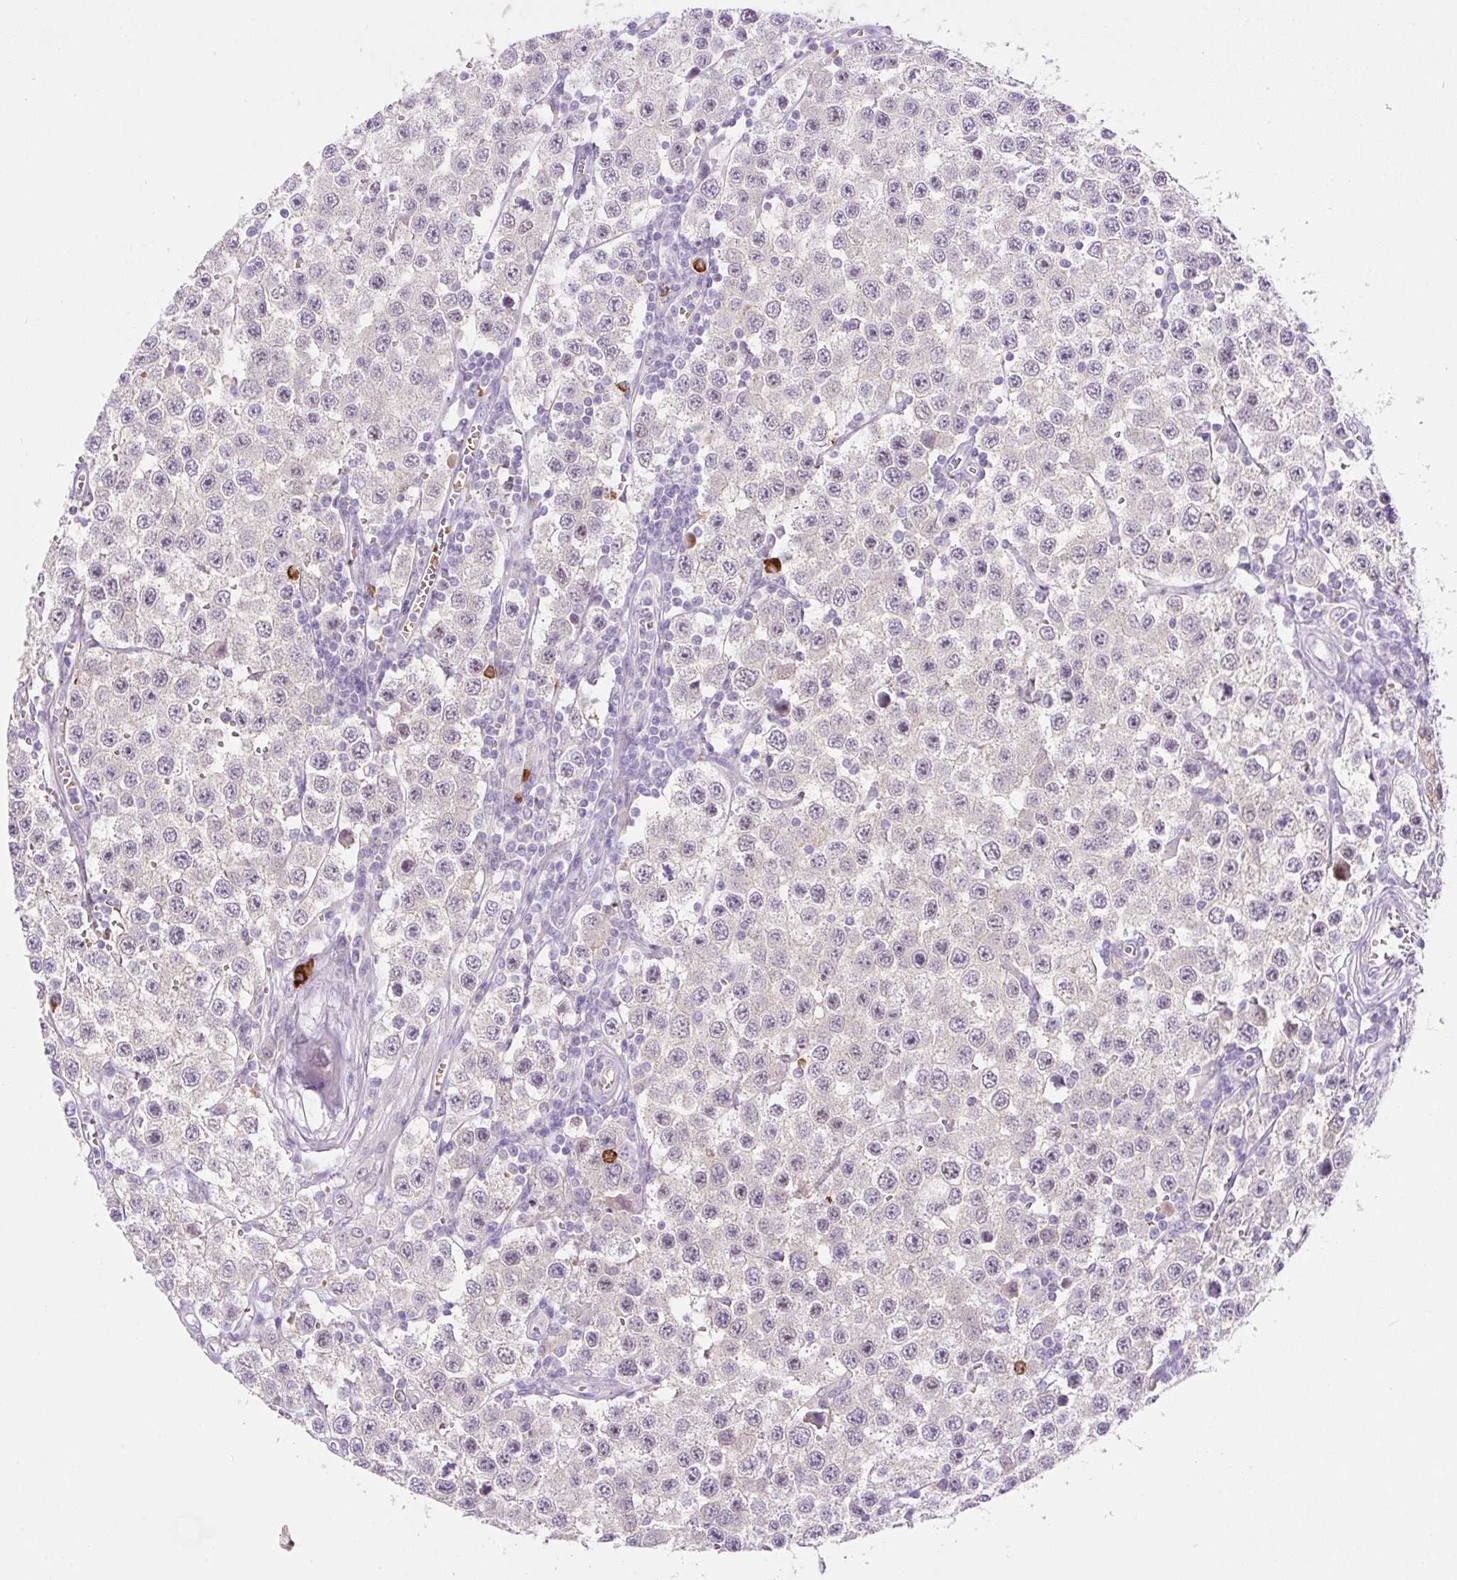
{"staining": {"intensity": "negative", "quantity": "none", "location": "none"}, "tissue": "testis cancer", "cell_type": "Tumor cells", "image_type": "cancer", "snomed": [{"axis": "morphology", "description": "Seminoma, NOS"}, {"axis": "topography", "description": "Testis"}], "caption": "This is an immunohistochemistry photomicrograph of testis cancer (seminoma). There is no staining in tumor cells.", "gene": "LHFPL5", "patient": {"sex": "male", "age": 34}}